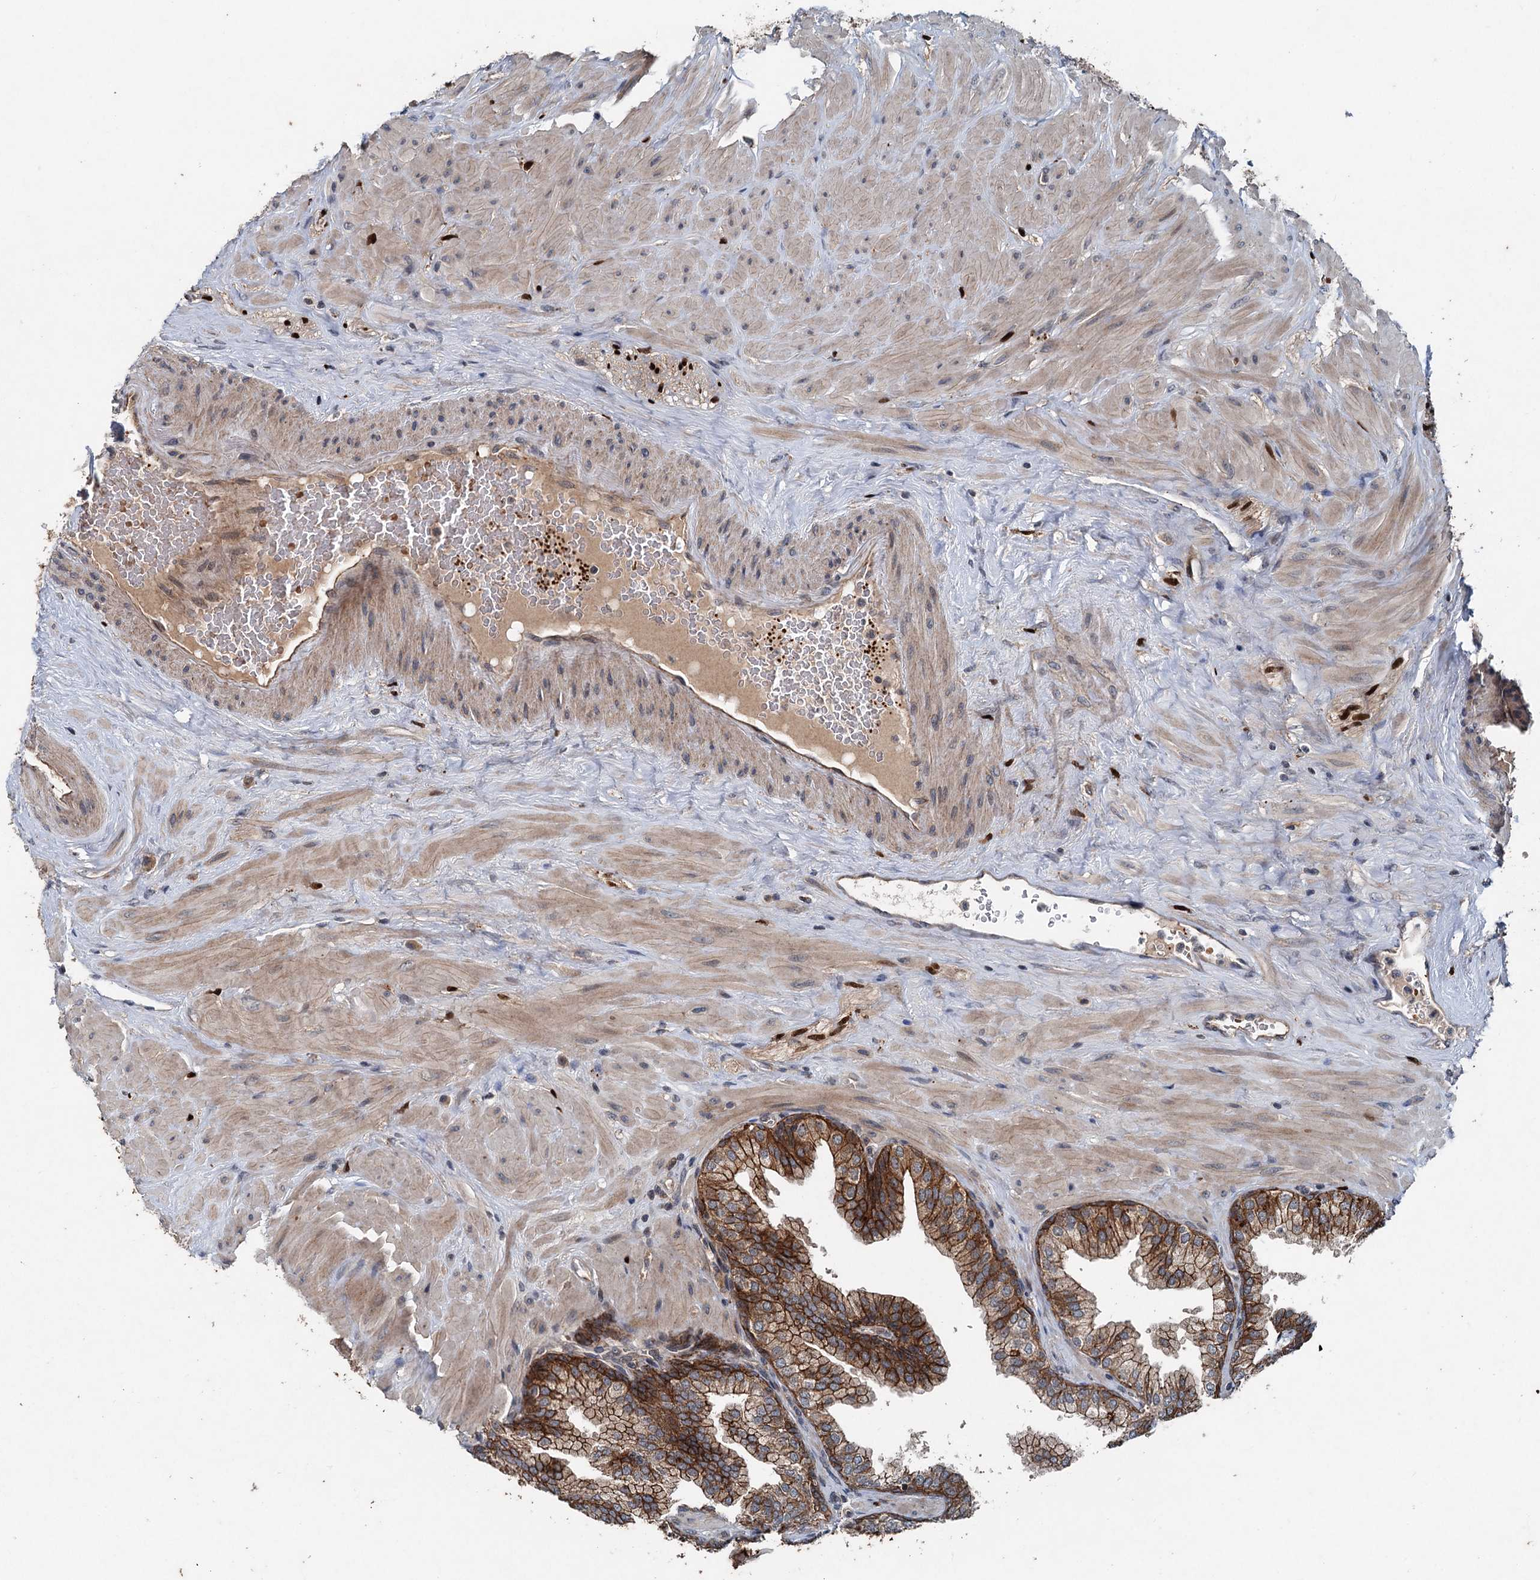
{"staining": {"intensity": "strong", "quantity": ">75%", "location": "cytoplasmic/membranous"}, "tissue": "prostate", "cell_type": "Glandular cells", "image_type": "normal", "snomed": [{"axis": "morphology", "description": "Normal tissue, NOS"}, {"axis": "topography", "description": "Prostate"}], "caption": "Immunohistochemistry (IHC) staining of unremarkable prostate, which exhibits high levels of strong cytoplasmic/membranous expression in about >75% of glandular cells indicating strong cytoplasmic/membranous protein staining. The staining was performed using DAB (brown) for protein detection and nuclei were counterstained in hematoxylin (blue).", "gene": "N4BP2L2", "patient": {"sex": "male", "age": 60}}